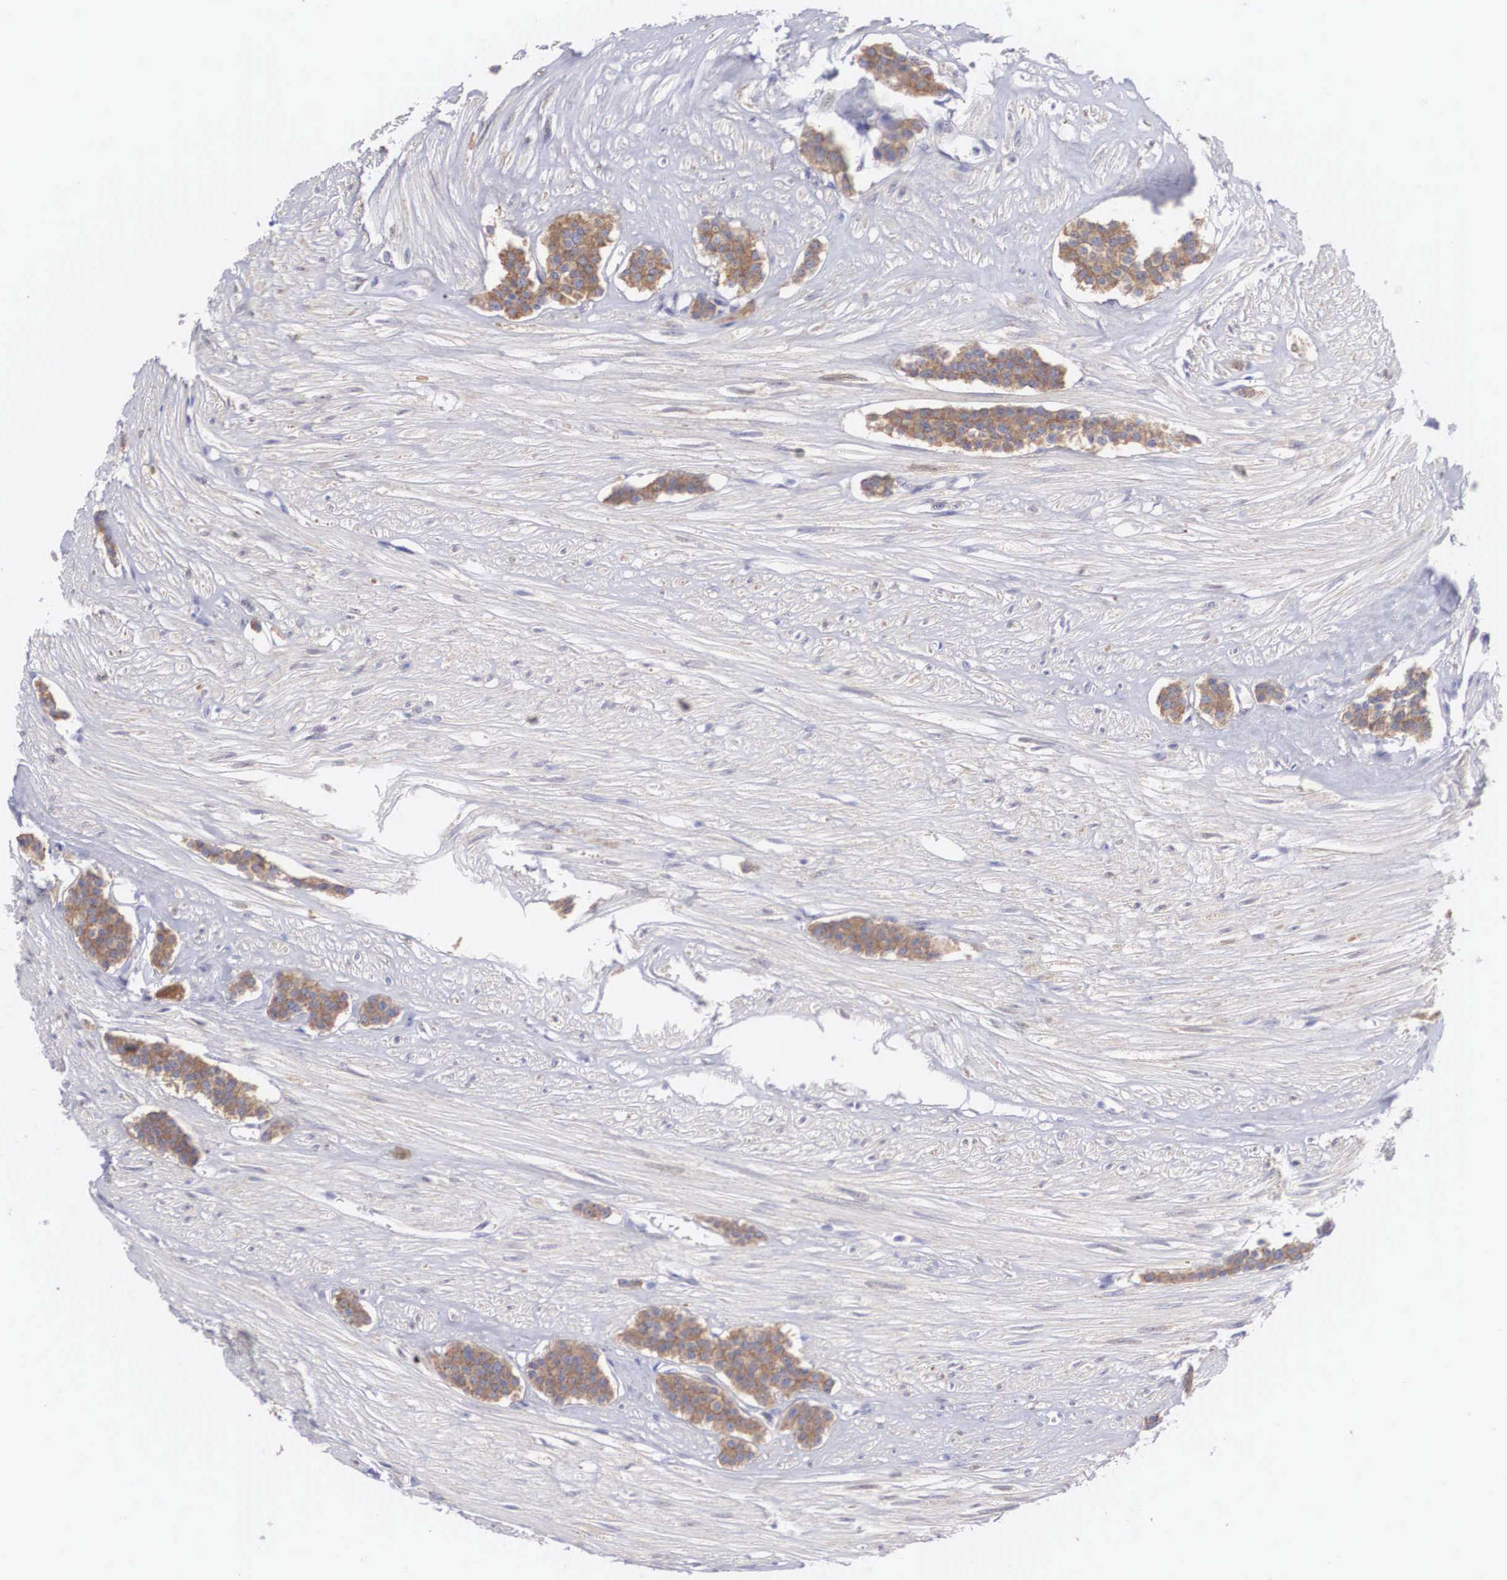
{"staining": {"intensity": "moderate", "quantity": ">75%", "location": "cytoplasmic/membranous"}, "tissue": "carcinoid", "cell_type": "Tumor cells", "image_type": "cancer", "snomed": [{"axis": "morphology", "description": "Carcinoid, malignant, NOS"}, {"axis": "topography", "description": "Small intestine"}], "caption": "Carcinoid stained for a protein displays moderate cytoplasmic/membranous positivity in tumor cells.", "gene": "TXLNG", "patient": {"sex": "male", "age": 60}}